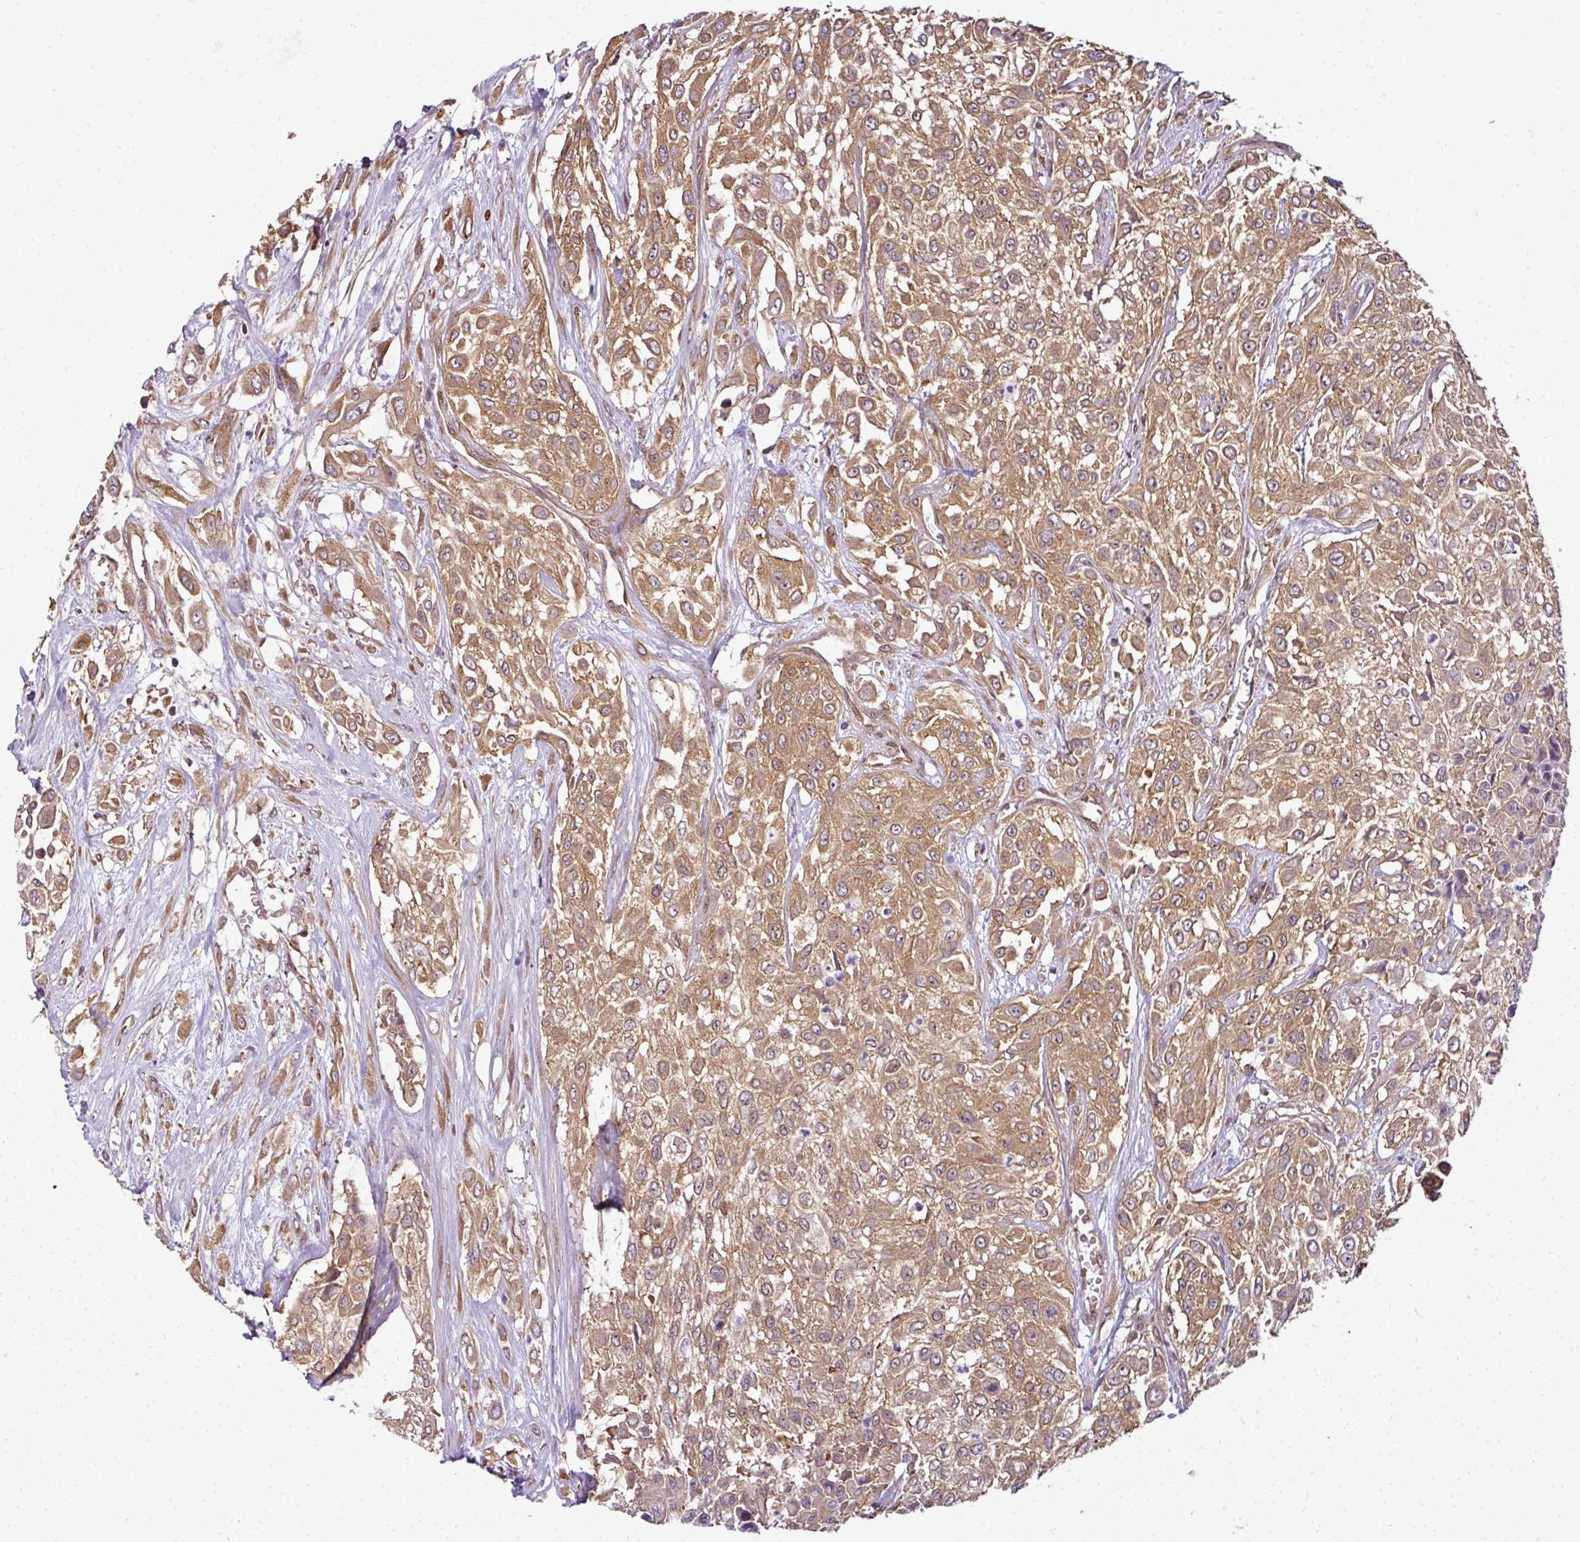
{"staining": {"intensity": "moderate", "quantity": ">75%", "location": "cytoplasmic/membranous"}, "tissue": "urothelial cancer", "cell_type": "Tumor cells", "image_type": "cancer", "snomed": [{"axis": "morphology", "description": "Urothelial carcinoma, High grade"}, {"axis": "topography", "description": "Urinary bladder"}], "caption": "Immunohistochemistry (IHC) (DAB) staining of human urothelial cancer shows moderate cytoplasmic/membranous protein staining in approximately >75% of tumor cells.", "gene": "RBM4B", "patient": {"sex": "male", "age": 57}}